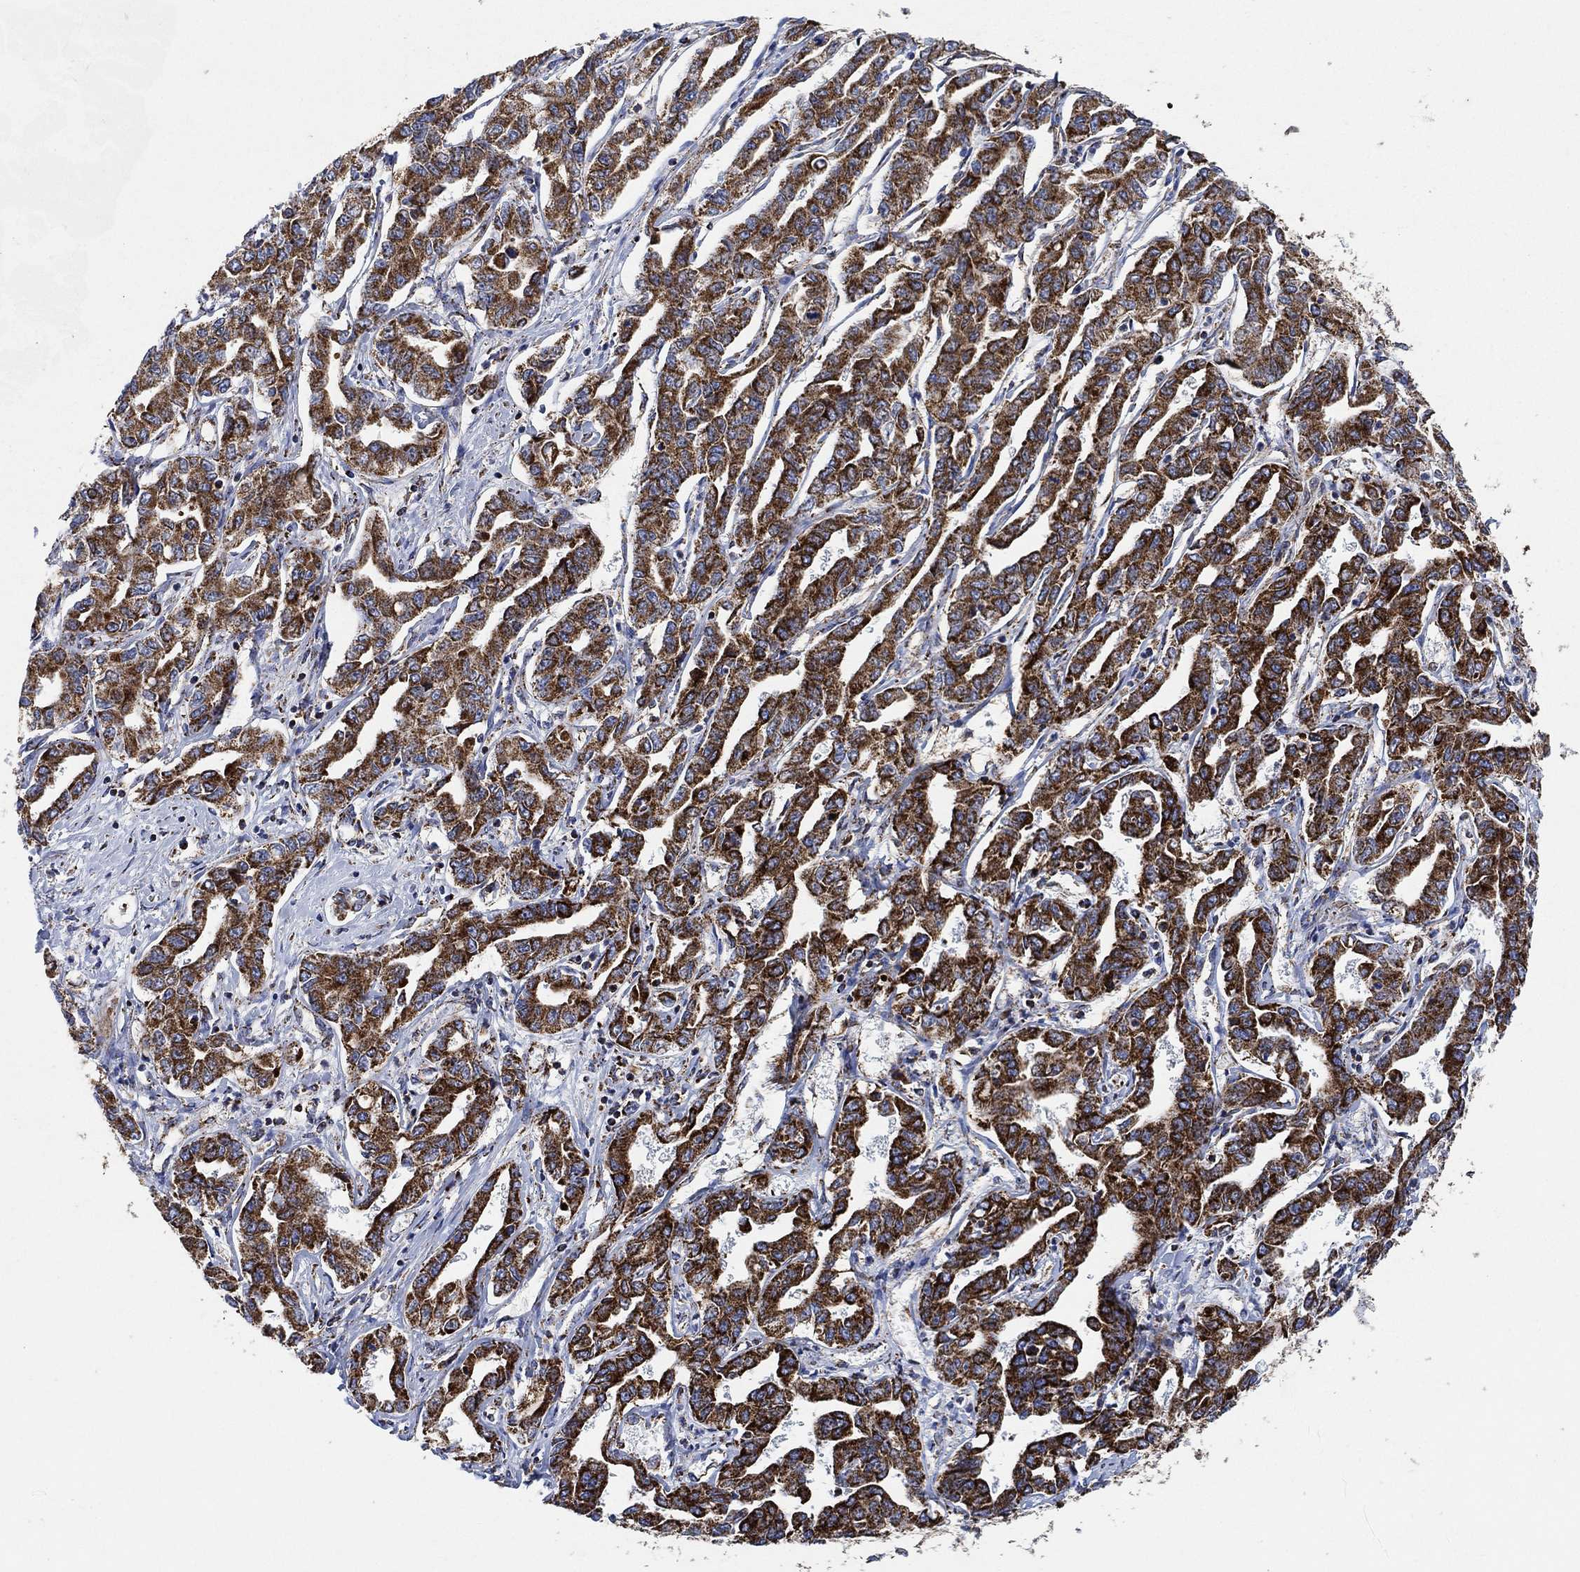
{"staining": {"intensity": "strong", "quantity": ">75%", "location": "cytoplasmic/membranous"}, "tissue": "liver cancer", "cell_type": "Tumor cells", "image_type": "cancer", "snomed": [{"axis": "morphology", "description": "Cholangiocarcinoma"}, {"axis": "topography", "description": "Liver"}], "caption": "Liver cancer (cholangiocarcinoma) stained with a protein marker shows strong staining in tumor cells.", "gene": "NDUFS3", "patient": {"sex": "male", "age": 59}}